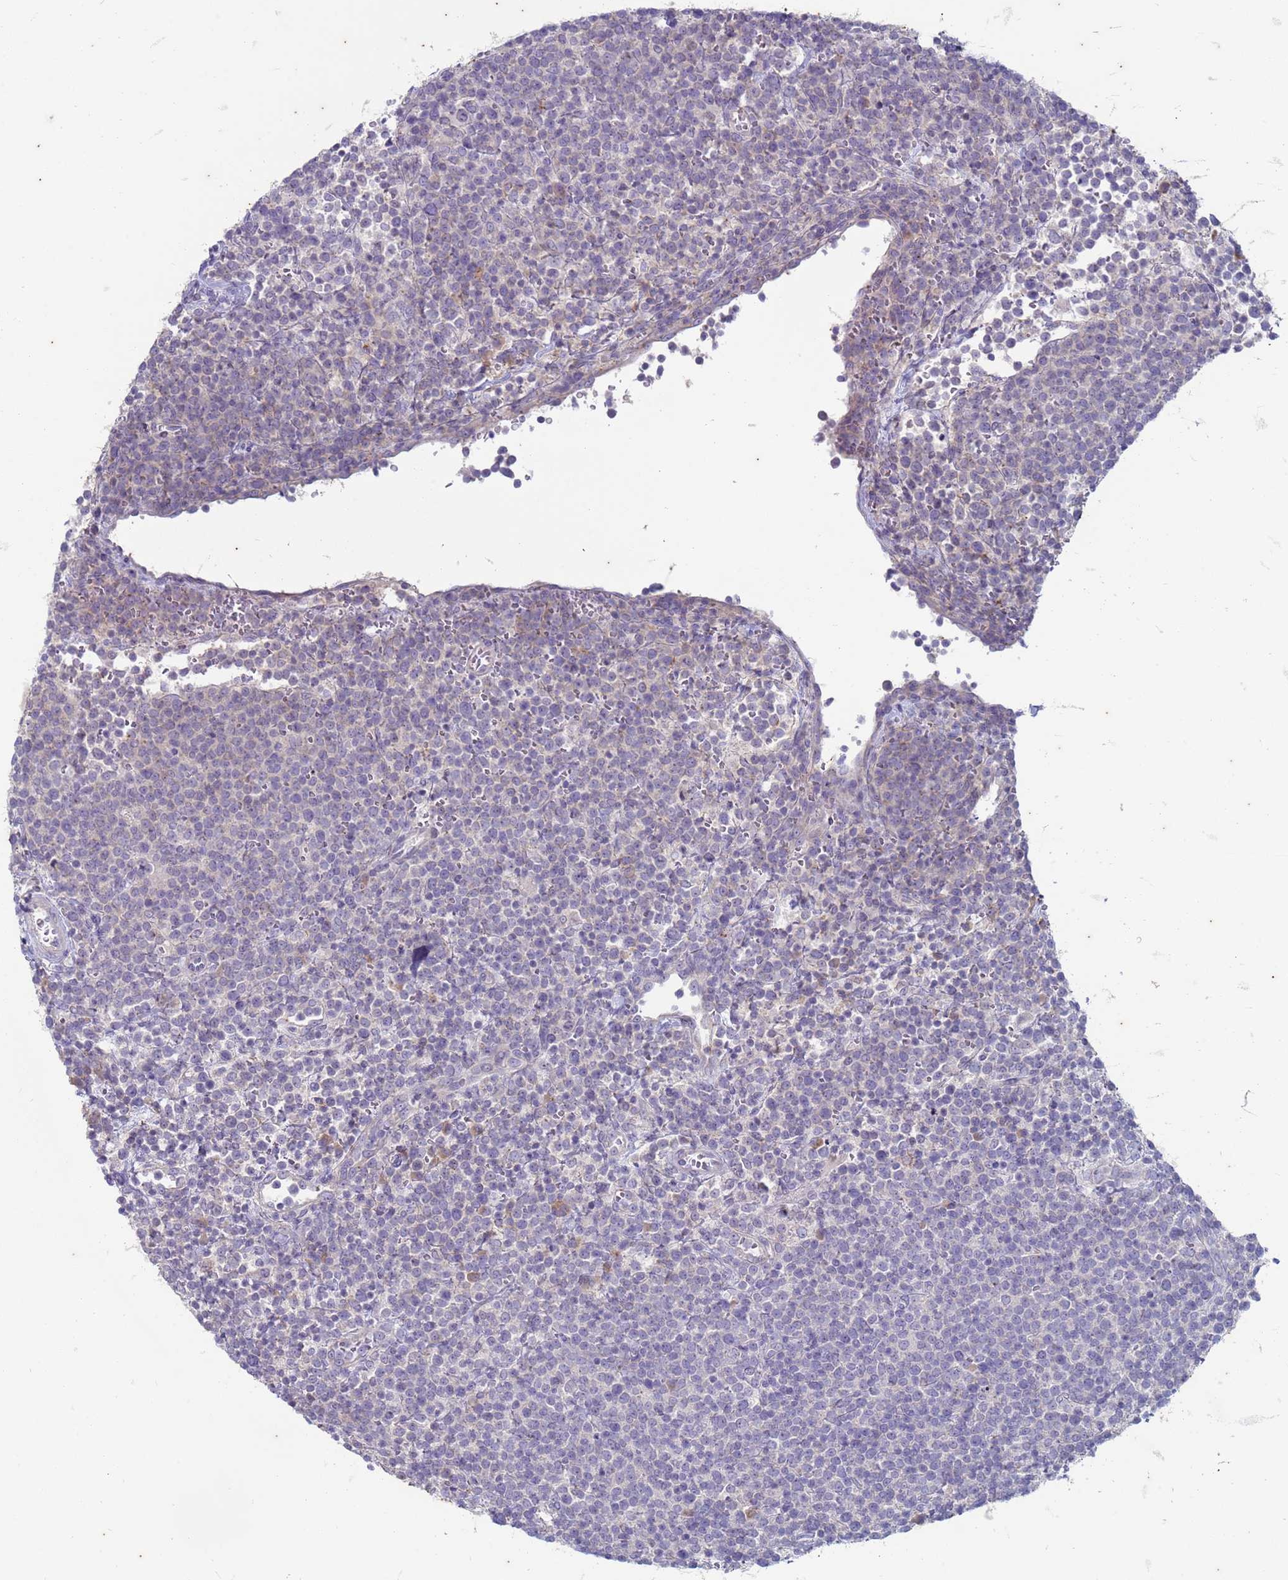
{"staining": {"intensity": "negative", "quantity": "none", "location": "none"}, "tissue": "lymphoma", "cell_type": "Tumor cells", "image_type": "cancer", "snomed": [{"axis": "morphology", "description": "Malignant lymphoma, non-Hodgkin's type, High grade"}, {"axis": "topography", "description": "Lymph node"}], "caption": "The immunohistochemistry photomicrograph has no significant staining in tumor cells of high-grade malignant lymphoma, non-Hodgkin's type tissue. (DAB (3,3'-diaminobenzidine) immunohistochemistry (IHC), high magnification).", "gene": "SUCO", "patient": {"sex": "male", "age": 61}}